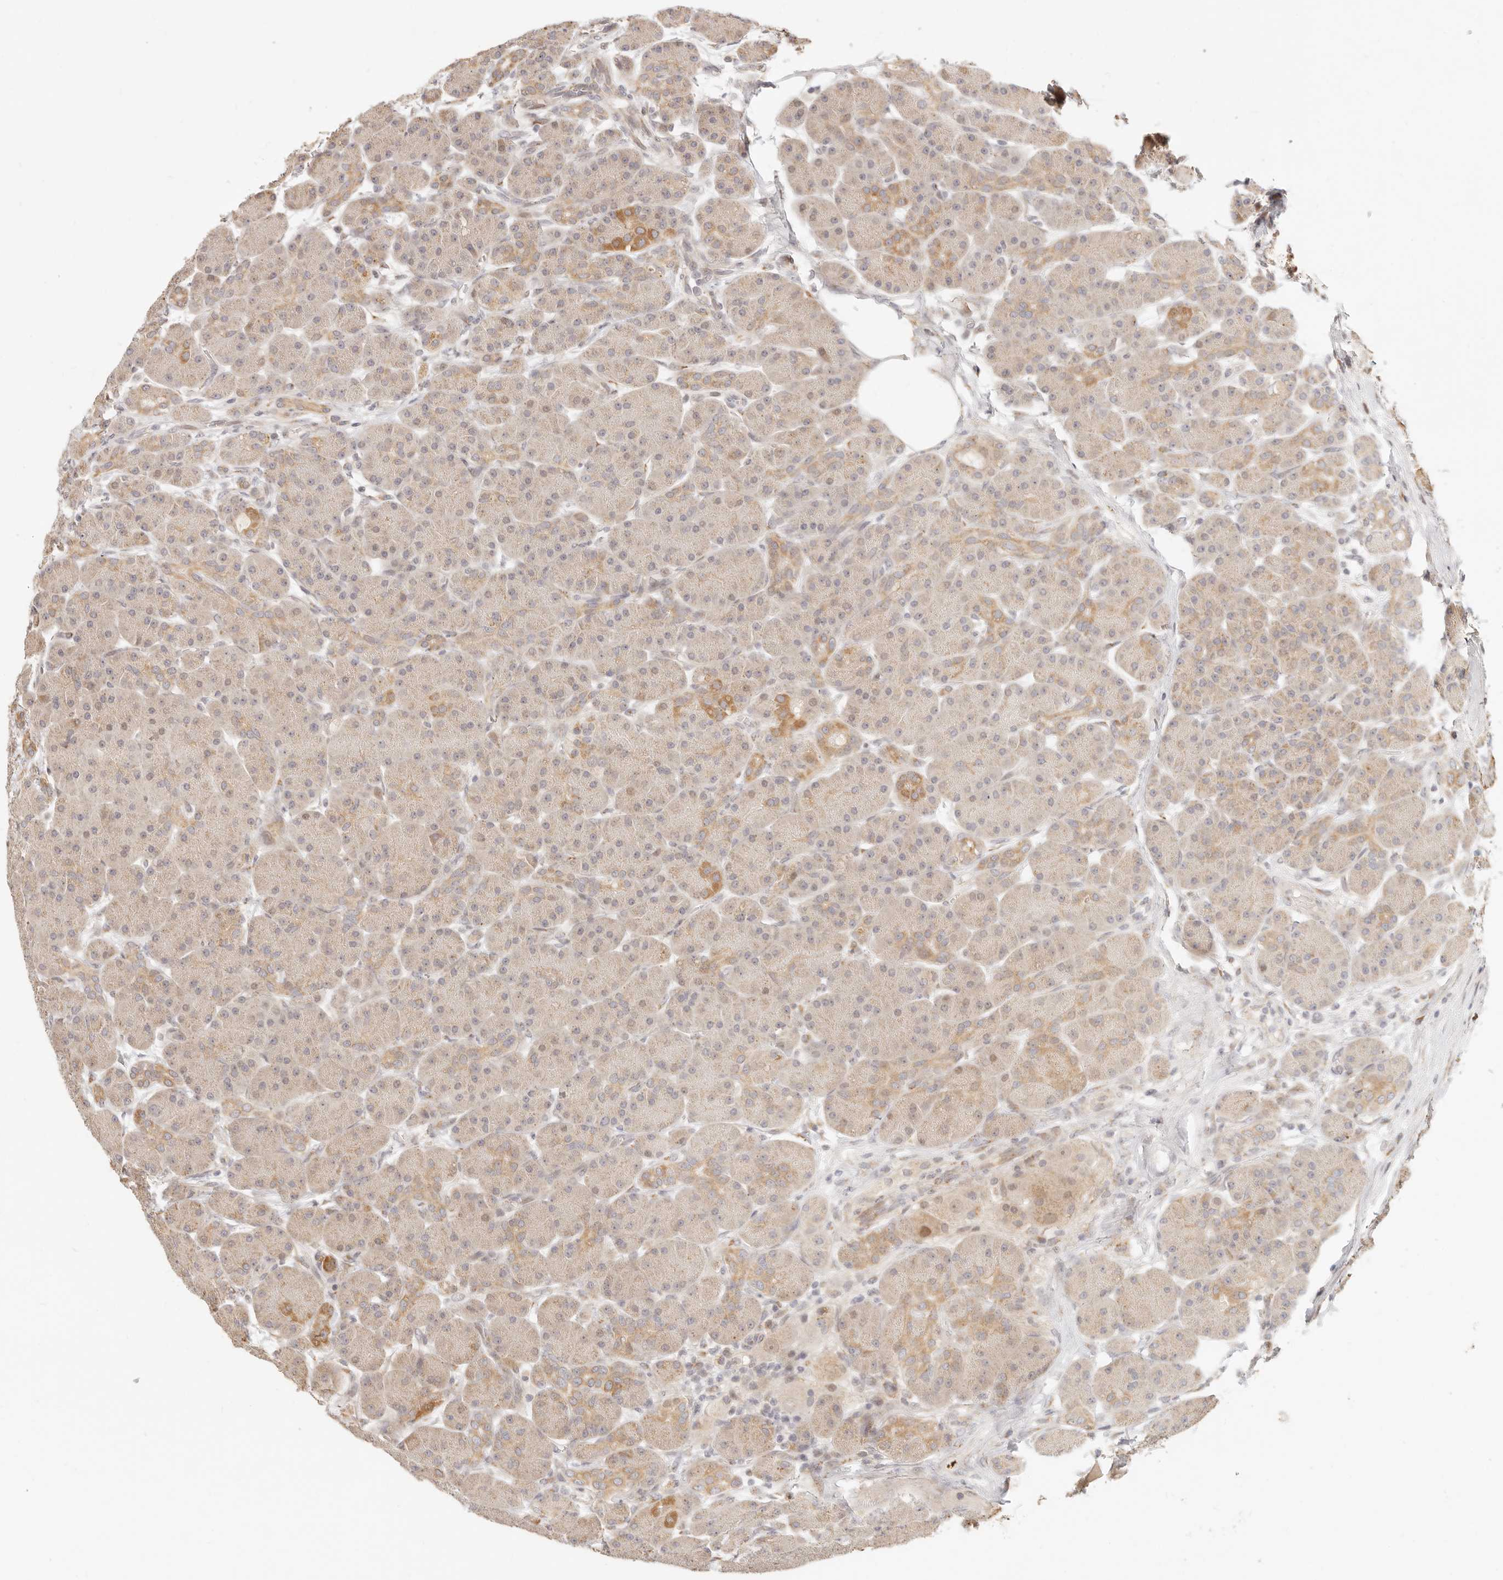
{"staining": {"intensity": "moderate", "quantity": "25%-75%", "location": "cytoplasmic/membranous"}, "tissue": "pancreas", "cell_type": "Exocrine glandular cells", "image_type": "normal", "snomed": [{"axis": "morphology", "description": "Normal tissue, NOS"}, {"axis": "topography", "description": "Pancreas"}], "caption": "The image exhibits staining of unremarkable pancreas, revealing moderate cytoplasmic/membranous protein expression (brown color) within exocrine glandular cells. Nuclei are stained in blue.", "gene": "FAM20B", "patient": {"sex": "male", "age": 63}}